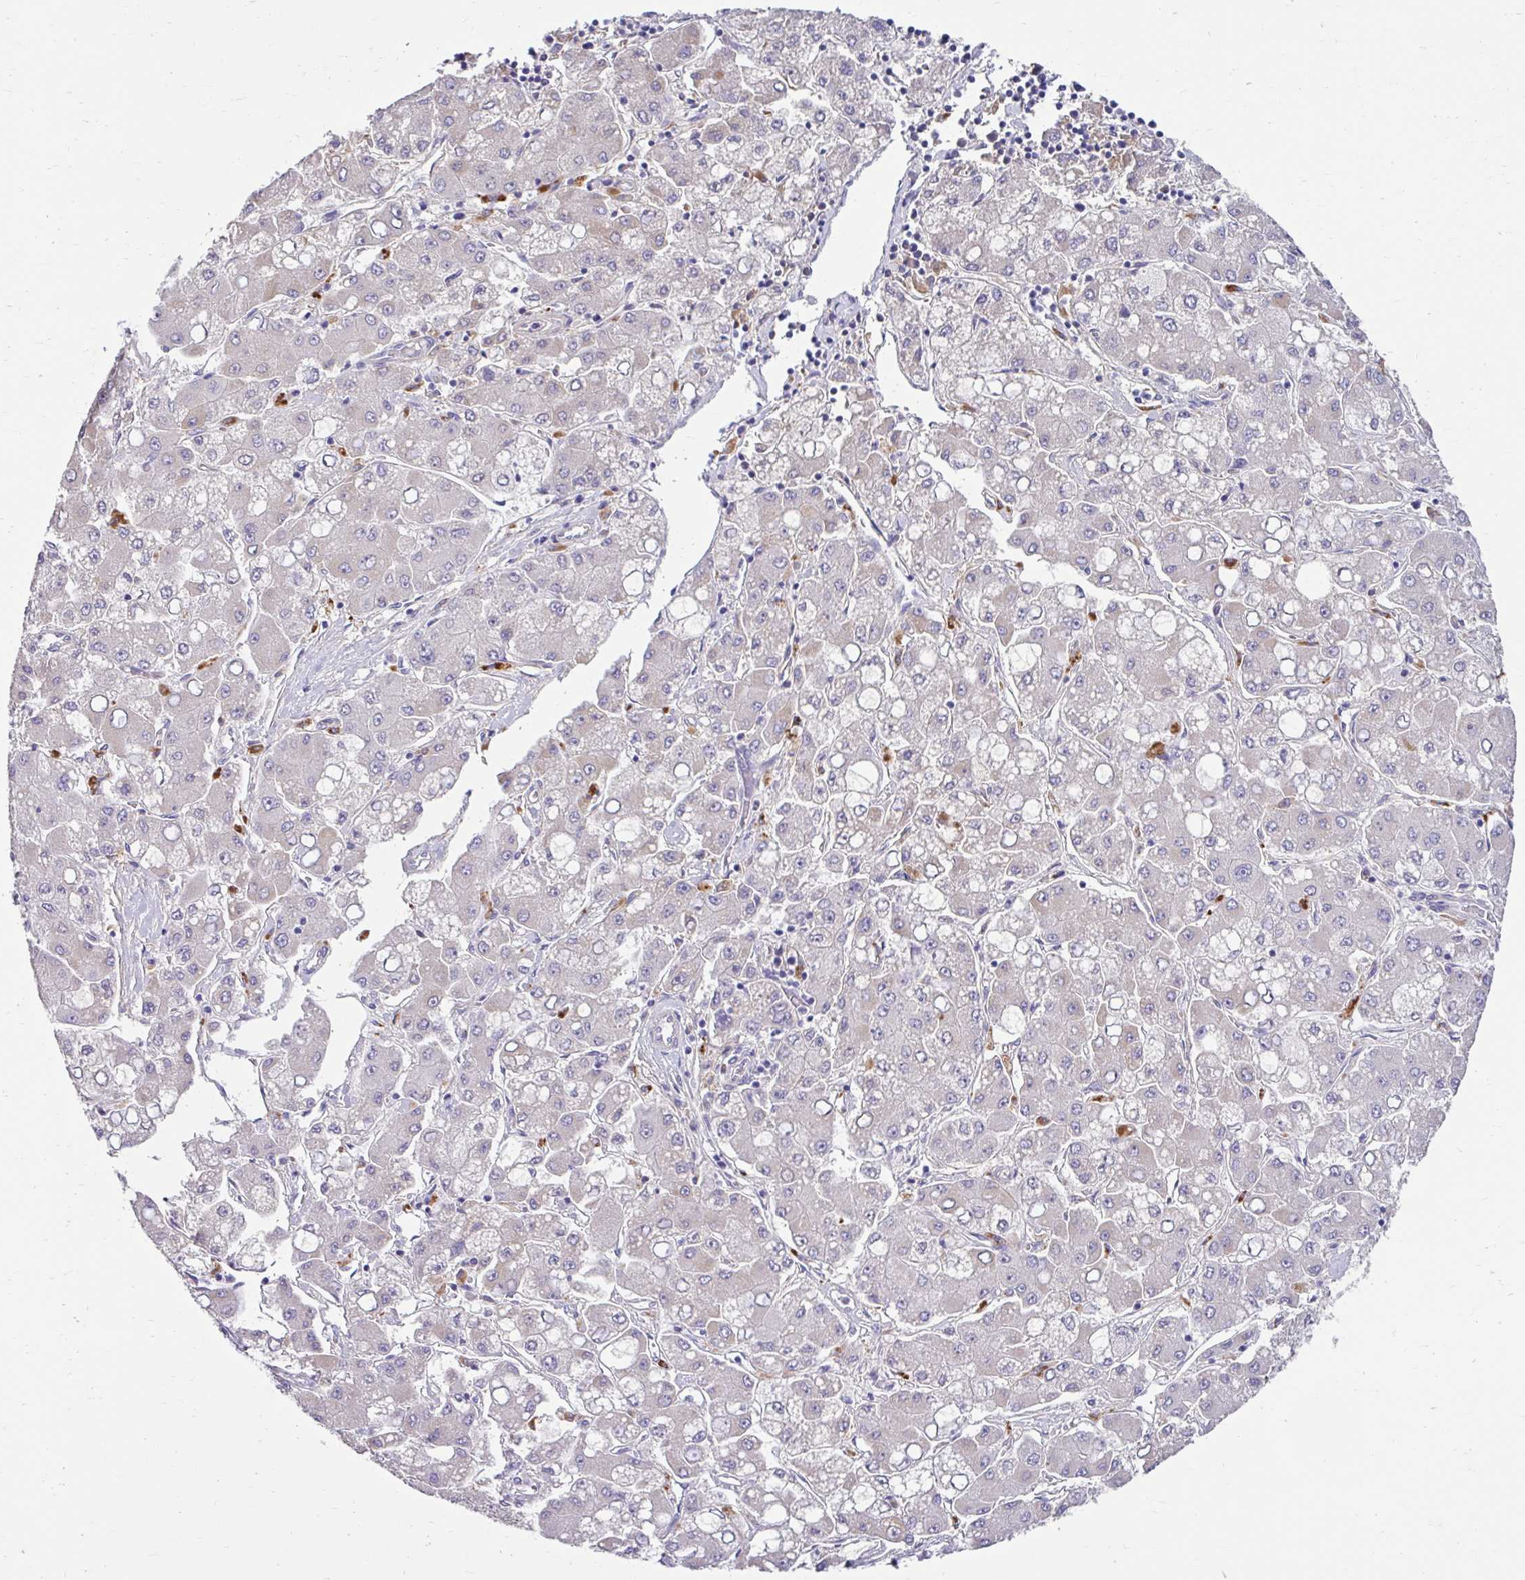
{"staining": {"intensity": "negative", "quantity": "none", "location": "none"}, "tissue": "liver cancer", "cell_type": "Tumor cells", "image_type": "cancer", "snomed": [{"axis": "morphology", "description": "Carcinoma, Hepatocellular, NOS"}, {"axis": "topography", "description": "Liver"}], "caption": "The image displays no significant expression in tumor cells of hepatocellular carcinoma (liver).", "gene": "ZNF33A", "patient": {"sex": "male", "age": 40}}